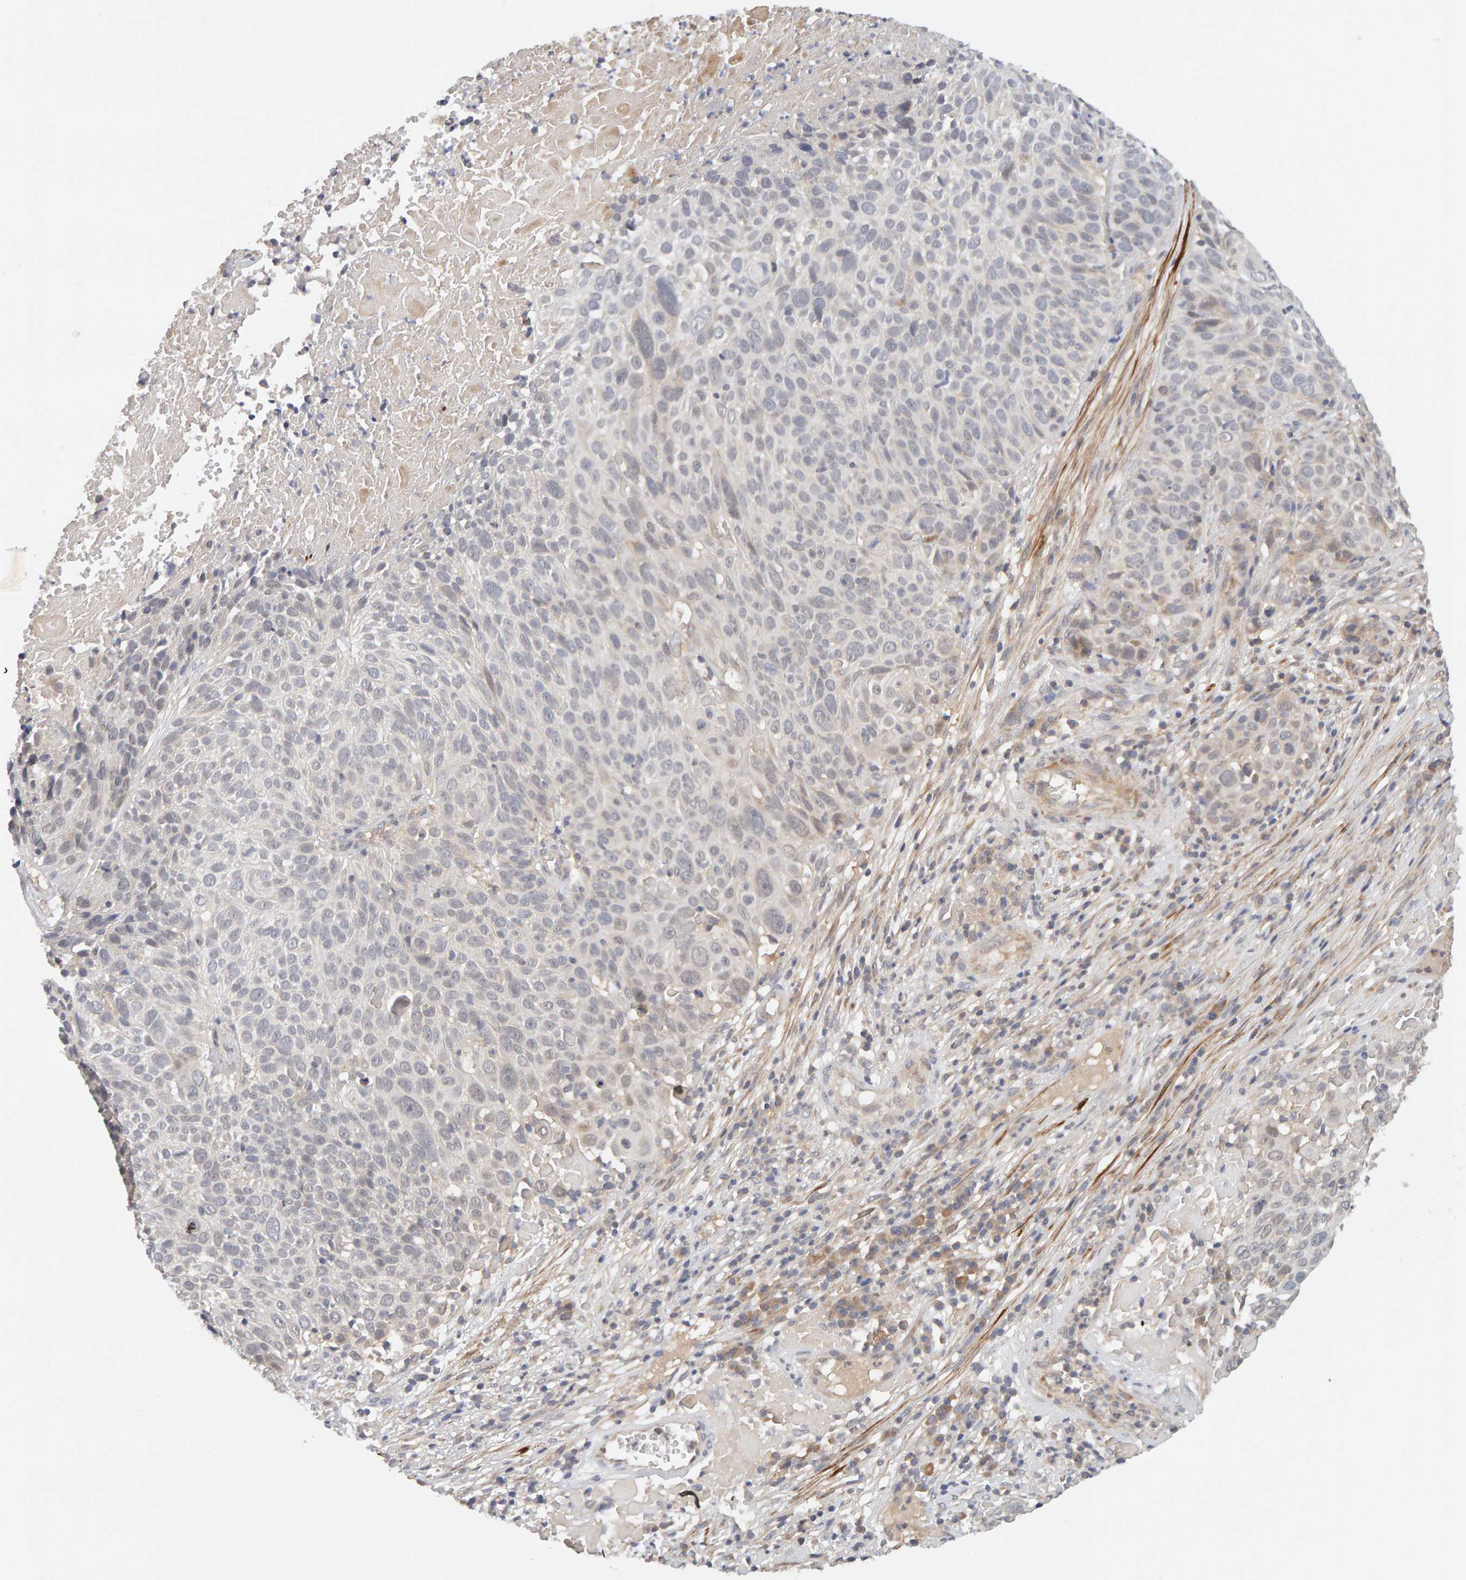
{"staining": {"intensity": "negative", "quantity": "none", "location": "none"}, "tissue": "cervical cancer", "cell_type": "Tumor cells", "image_type": "cancer", "snomed": [{"axis": "morphology", "description": "Squamous cell carcinoma, NOS"}, {"axis": "topography", "description": "Cervix"}], "caption": "A histopathology image of human cervical cancer is negative for staining in tumor cells.", "gene": "NUDCD1", "patient": {"sex": "female", "age": 74}}